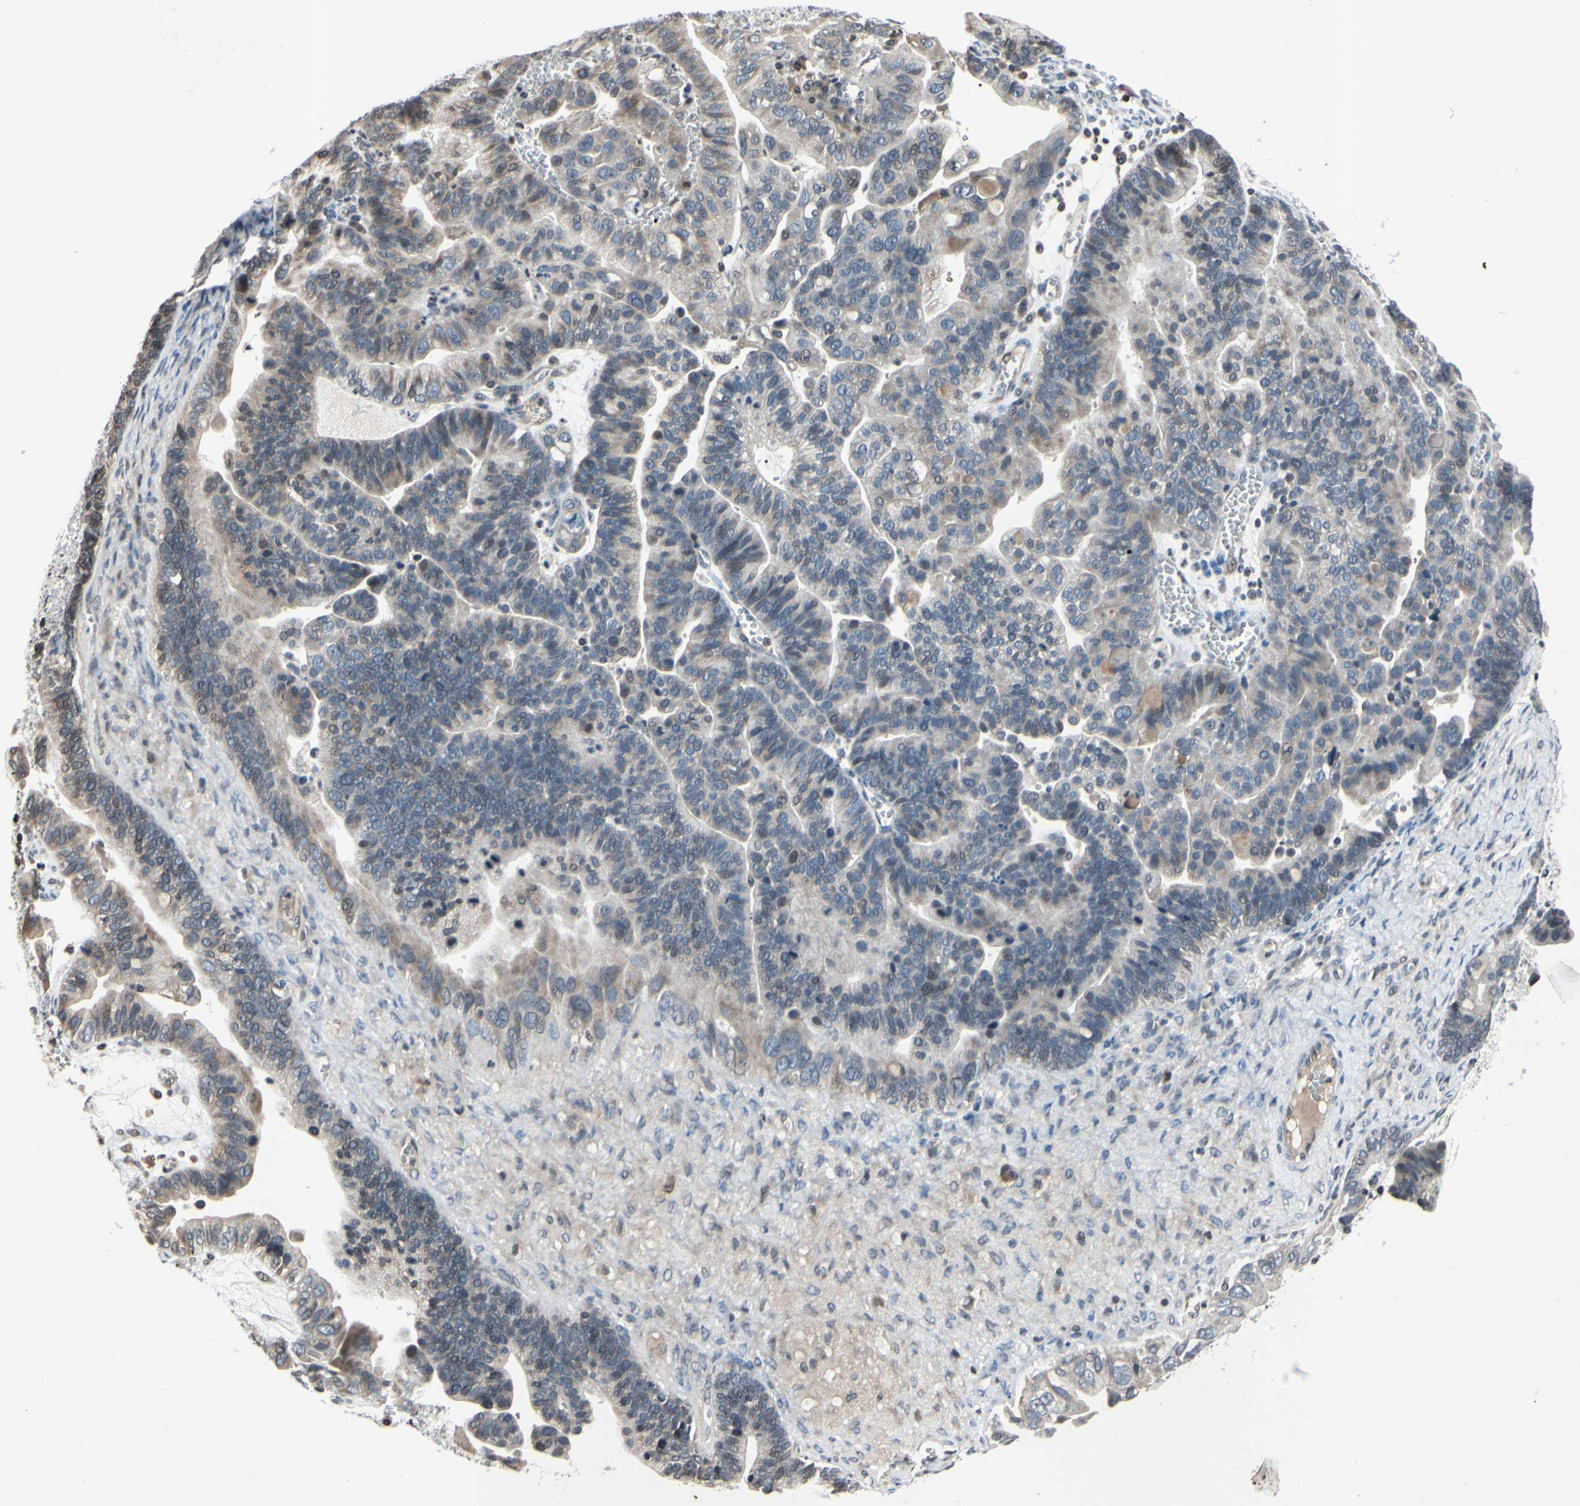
{"staining": {"intensity": "weak", "quantity": "25%-75%", "location": "cytoplasmic/membranous,nuclear"}, "tissue": "ovarian cancer", "cell_type": "Tumor cells", "image_type": "cancer", "snomed": [{"axis": "morphology", "description": "Cystadenocarcinoma, serous, NOS"}, {"axis": "topography", "description": "Ovary"}], "caption": "This micrograph demonstrates IHC staining of human ovarian cancer (serous cystadenocarcinoma), with low weak cytoplasmic/membranous and nuclear staining in about 25%-75% of tumor cells.", "gene": "ARG1", "patient": {"sex": "female", "age": 56}}